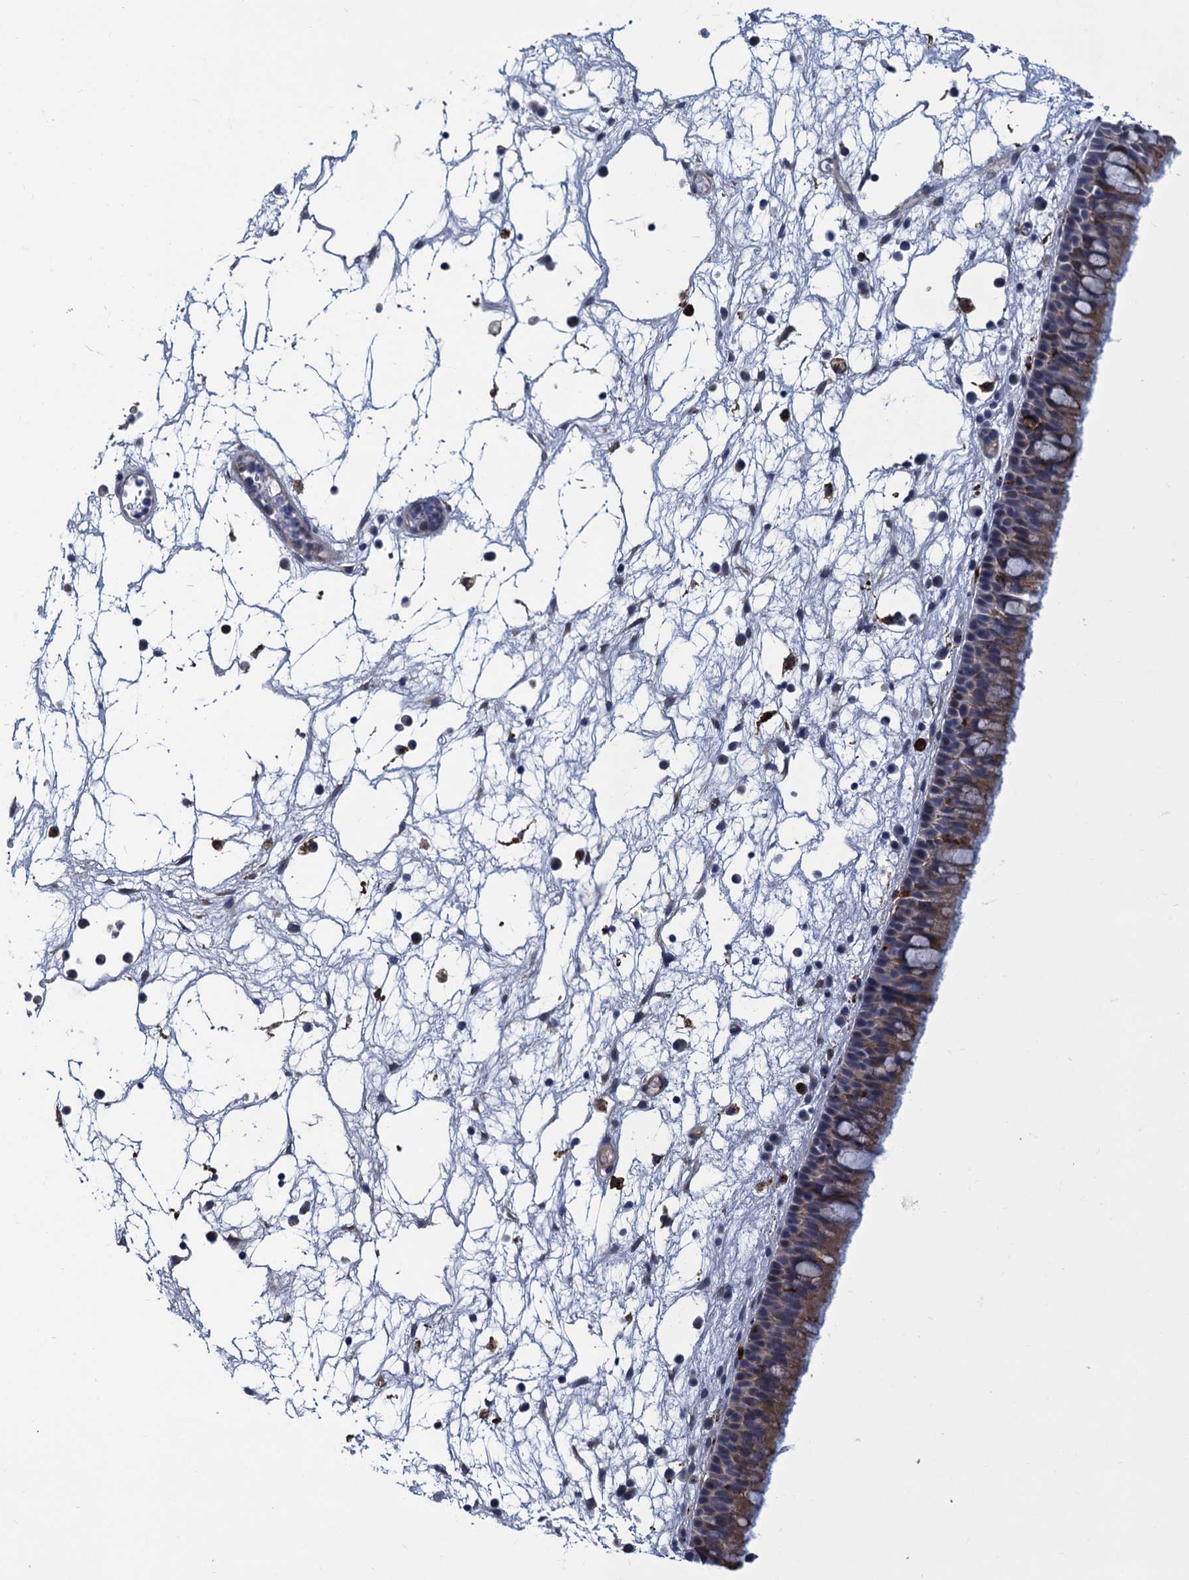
{"staining": {"intensity": "moderate", "quantity": "<25%", "location": "cytoplasmic/membranous"}, "tissue": "nasopharynx", "cell_type": "Respiratory epithelial cells", "image_type": "normal", "snomed": [{"axis": "morphology", "description": "Normal tissue, NOS"}, {"axis": "morphology", "description": "Inflammation, NOS"}, {"axis": "morphology", "description": "Malignant melanoma, Metastatic site"}, {"axis": "topography", "description": "Nasopharynx"}], "caption": "Brown immunohistochemical staining in unremarkable nasopharynx exhibits moderate cytoplasmic/membranous expression in about <25% of respiratory epithelial cells.", "gene": "DNHD1", "patient": {"sex": "male", "age": 70}}